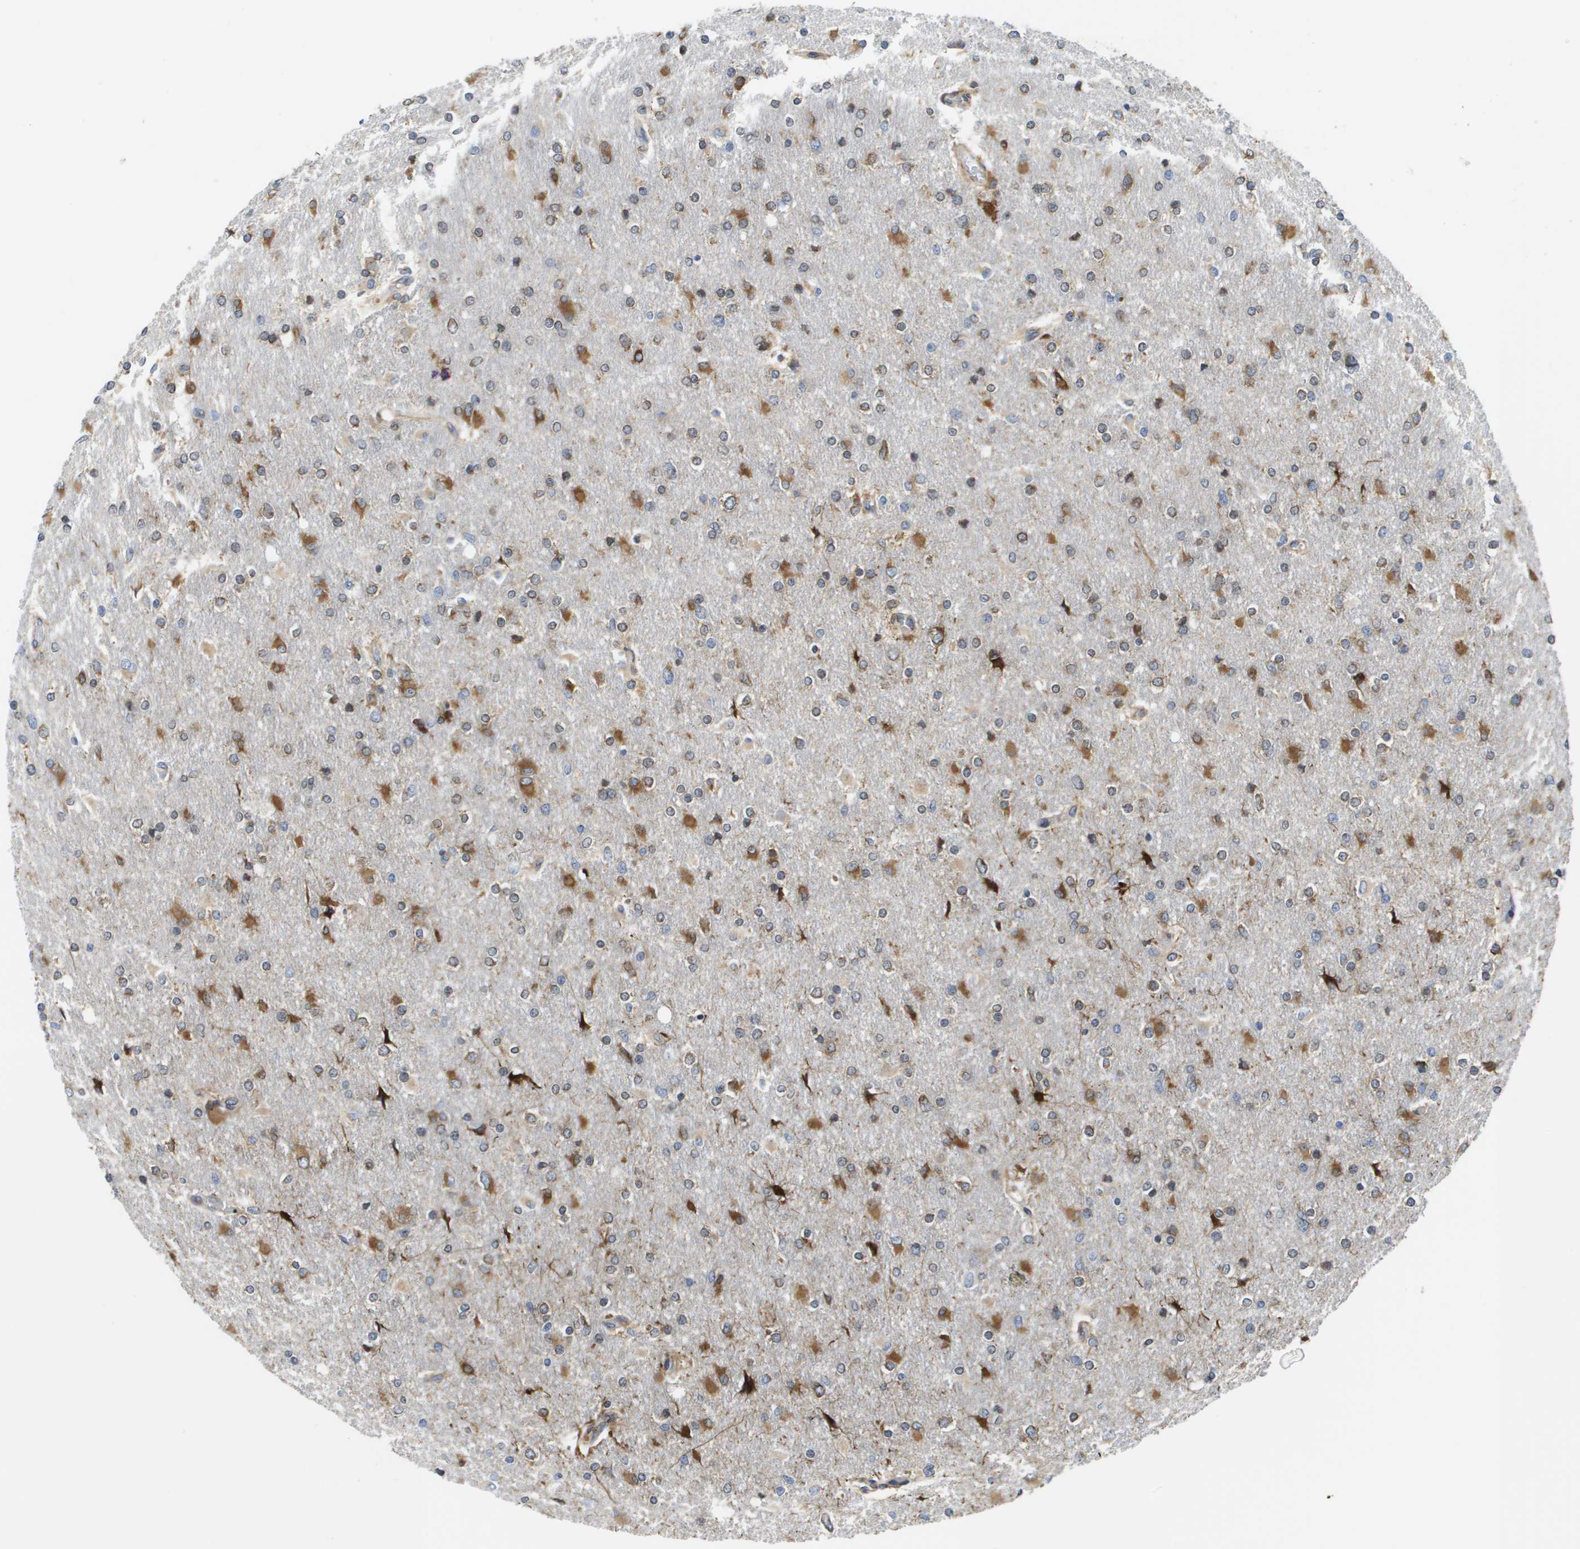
{"staining": {"intensity": "moderate", "quantity": "25%-75%", "location": "cytoplasmic/membranous"}, "tissue": "glioma", "cell_type": "Tumor cells", "image_type": "cancer", "snomed": [{"axis": "morphology", "description": "Glioma, malignant, High grade"}, {"axis": "topography", "description": "Cerebral cortex"}], "caption": "IHC (DAB) staining of glioma reveals moderate cytoplasmic/membranous protein staining in approximately 25%-75% of tumor cells.", "gene": "ST3GAL2", "patient": {"sex": "female", "age": 36}}